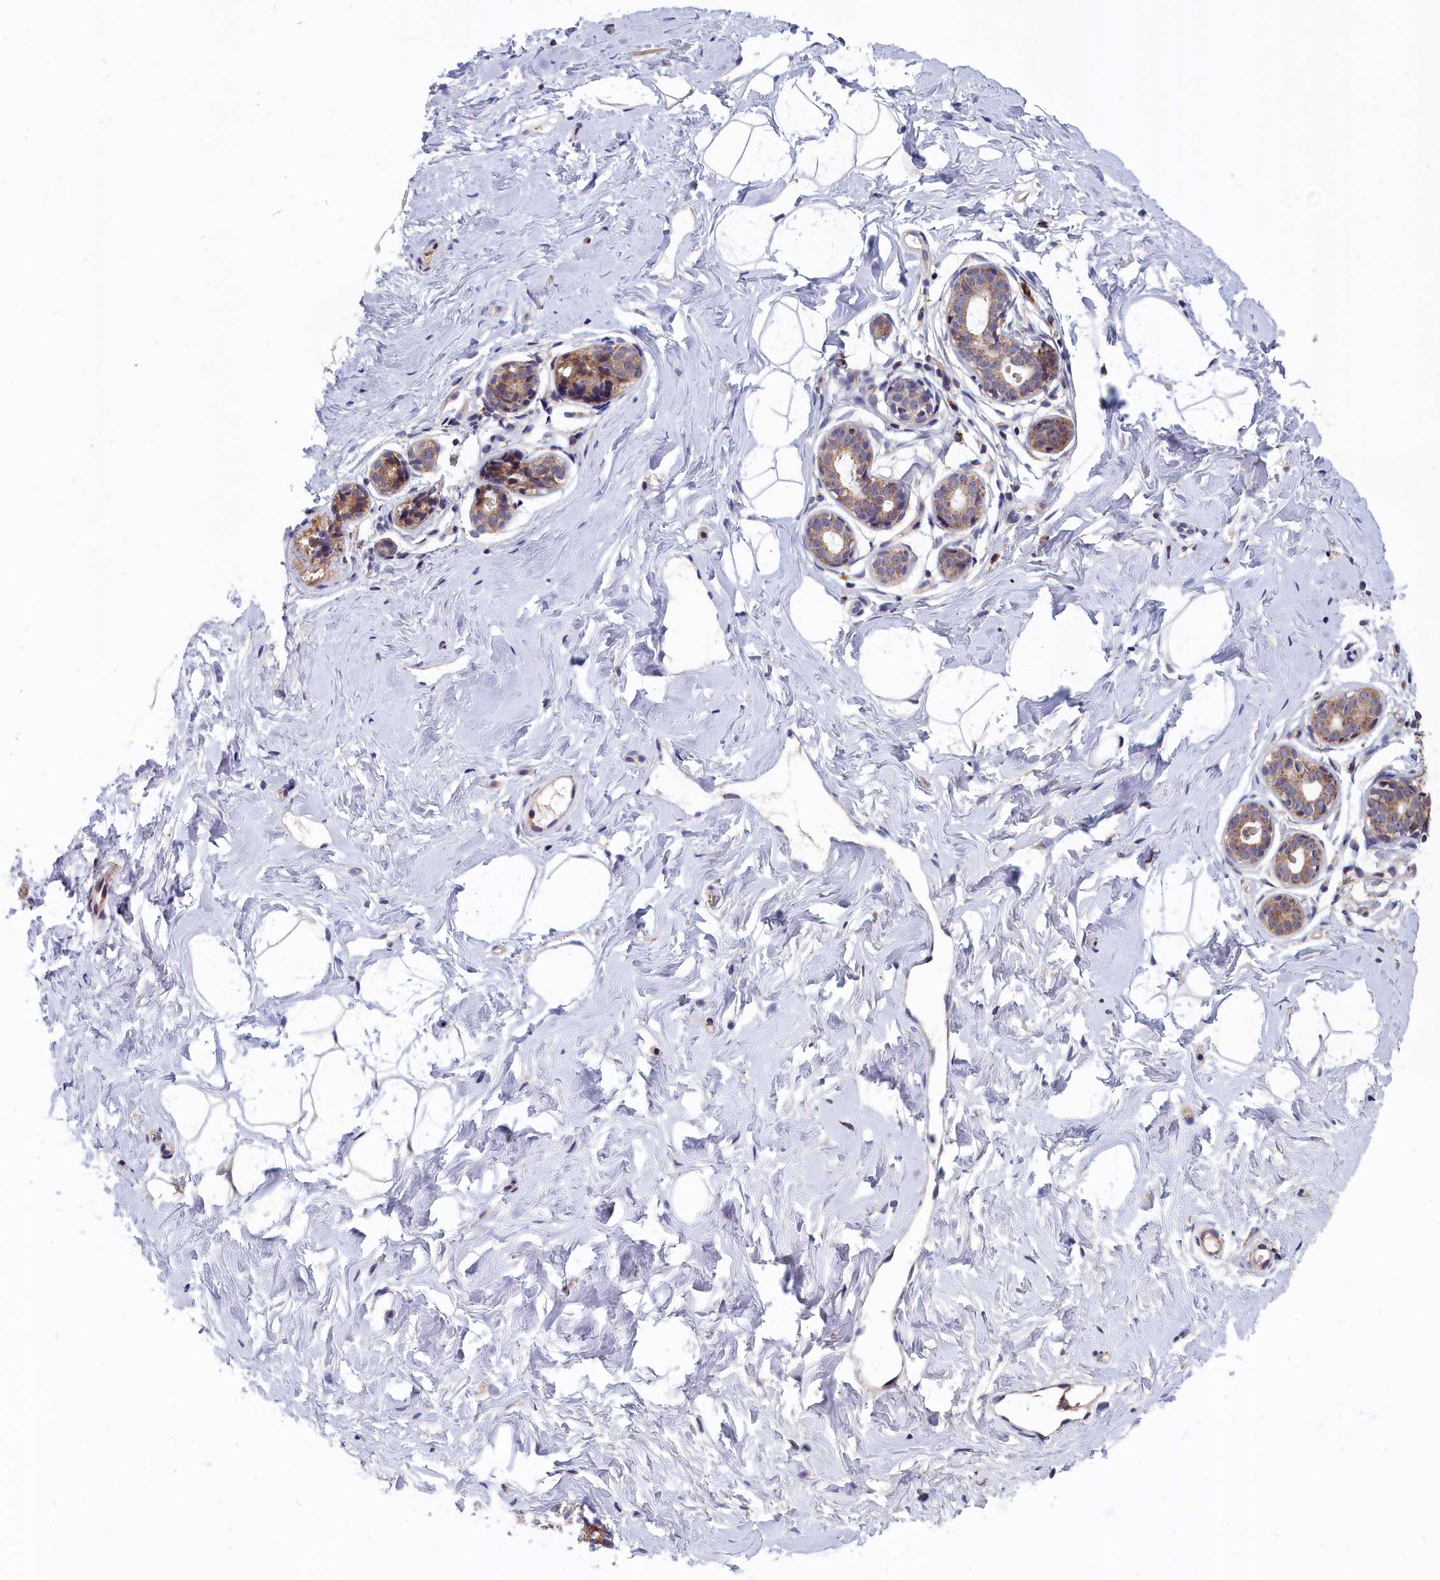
{"staining": {"intensity": "negative", "quantity": "none", "location": "none"}, "tissue": "breast", "cell_type": "Adipocytes", "image_type": "normal", "snomed": [{"axis": "morphology", "description": "Normal tissue, NOS"}, {"axis": "morphology", "description": "Adenoma, NOS"}, {"axis": "topography", "description": "Breast"}], "caption": "Adipocytes show no significant positivity in normal breast. (DAB IHC, high magnification).", "gene": "EPB41L4B", "patient": {"sex": "female", "age": 23}}